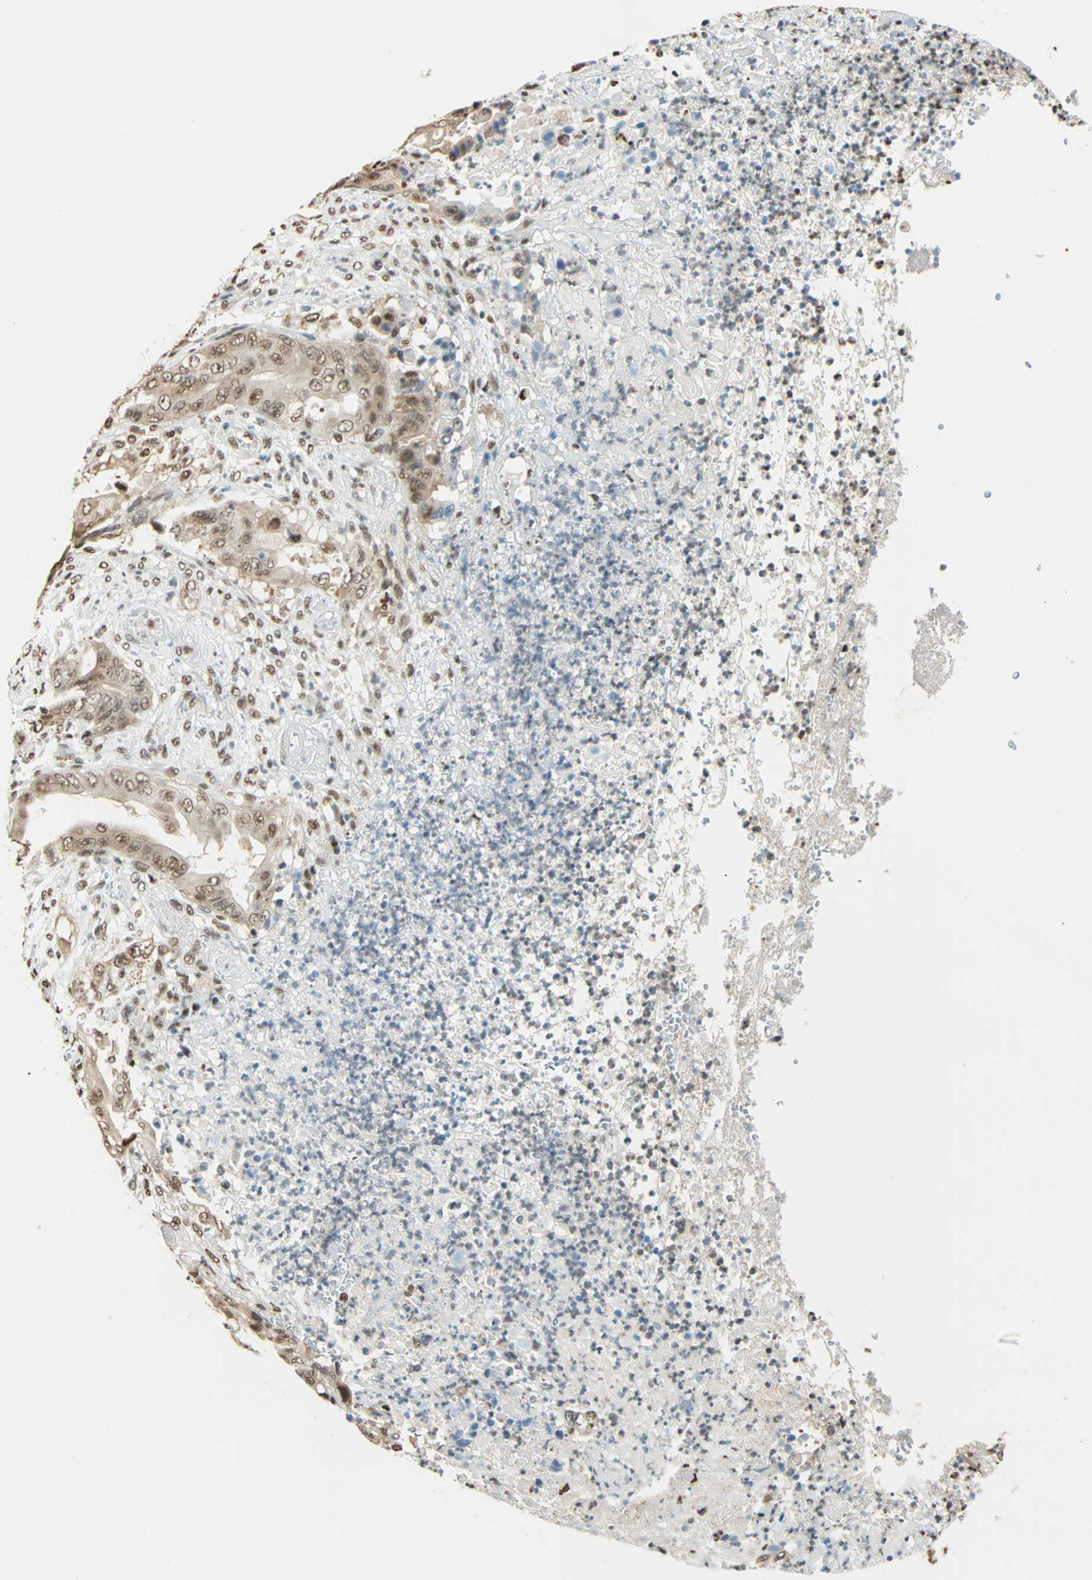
{"staining": {"intensity": "weak", "quantity": ">75%", "location": "cytoplasmic/membranous,nuclear"}, "tissue": "stomach cancer", "cell_type": "Tumor cells", "image_type": "cancer", "snomed": [{"axis": "morphology", "description": "Adenocarcinoma, NOS"}, {"axis": "topography", "description": "Stomach"}], "caption": "About >75% of tumor cells in human adenocarcinoma (stomach) exhibit weak cytoplasmic/membranous and nuclear protein staining as visualized by brown immunohistochemical staining.", "gene": "FANCG", "patient": {"sex": "female", "age": 73}}